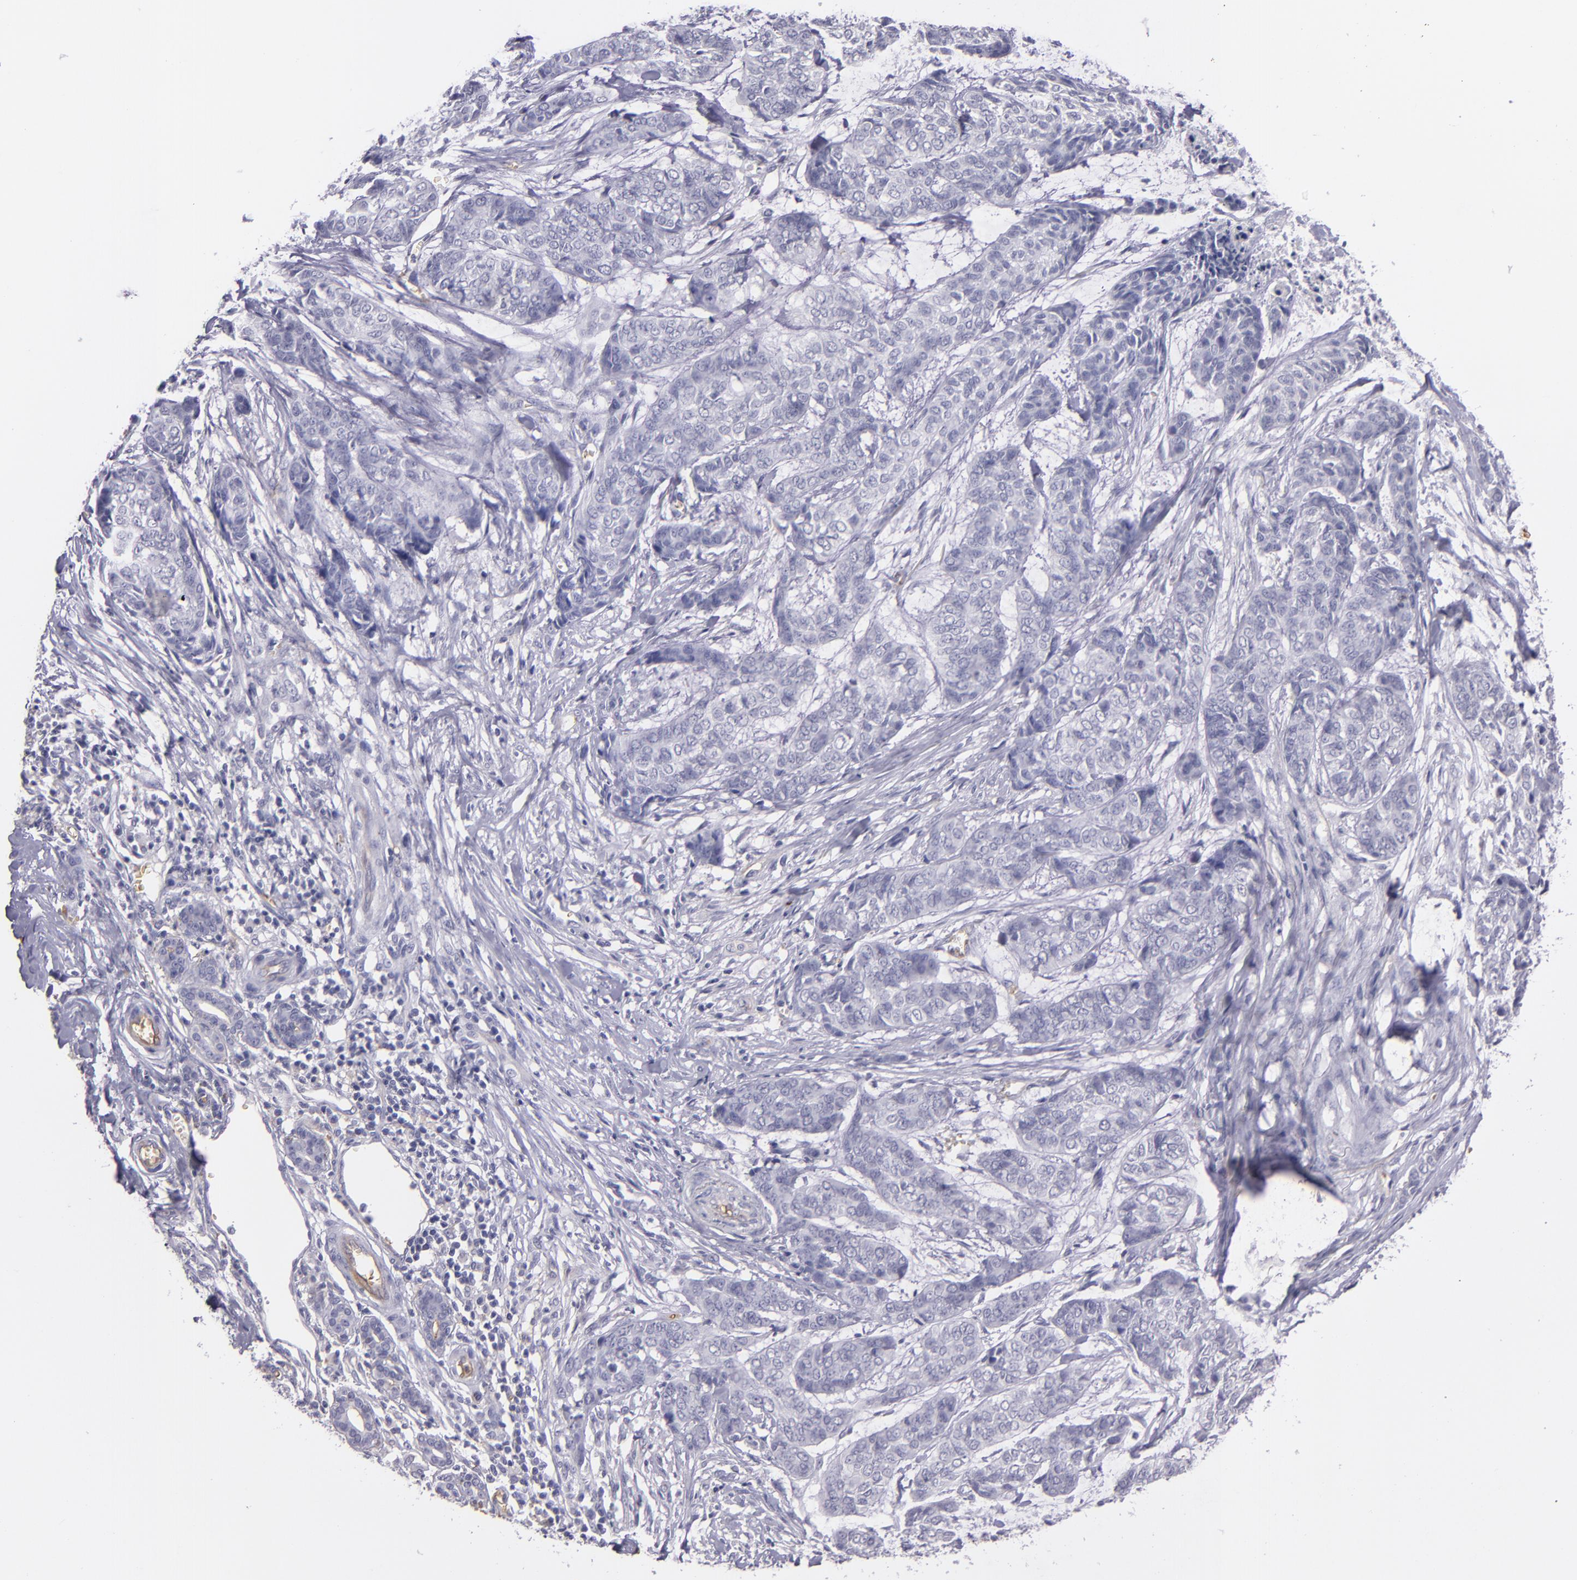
{"staining": {"intensity": "negative", "quantity": "none", "location": "none"}, "tissue": "skin cancer", "cell_type": "Tumor cells", "image_type": "cancer", "snomed": [{"axis": "morphology", "description": "Basal cell carcinoma"}, {"axis": "topography", "description": "Skin"}], "caption": "The micrograph displays no staining of tumor cells in basal cell carcinoma (skin). Nuclei are stained in blue.", "gene": "ACE", "patient": {"sex": "female", "age": 64}}